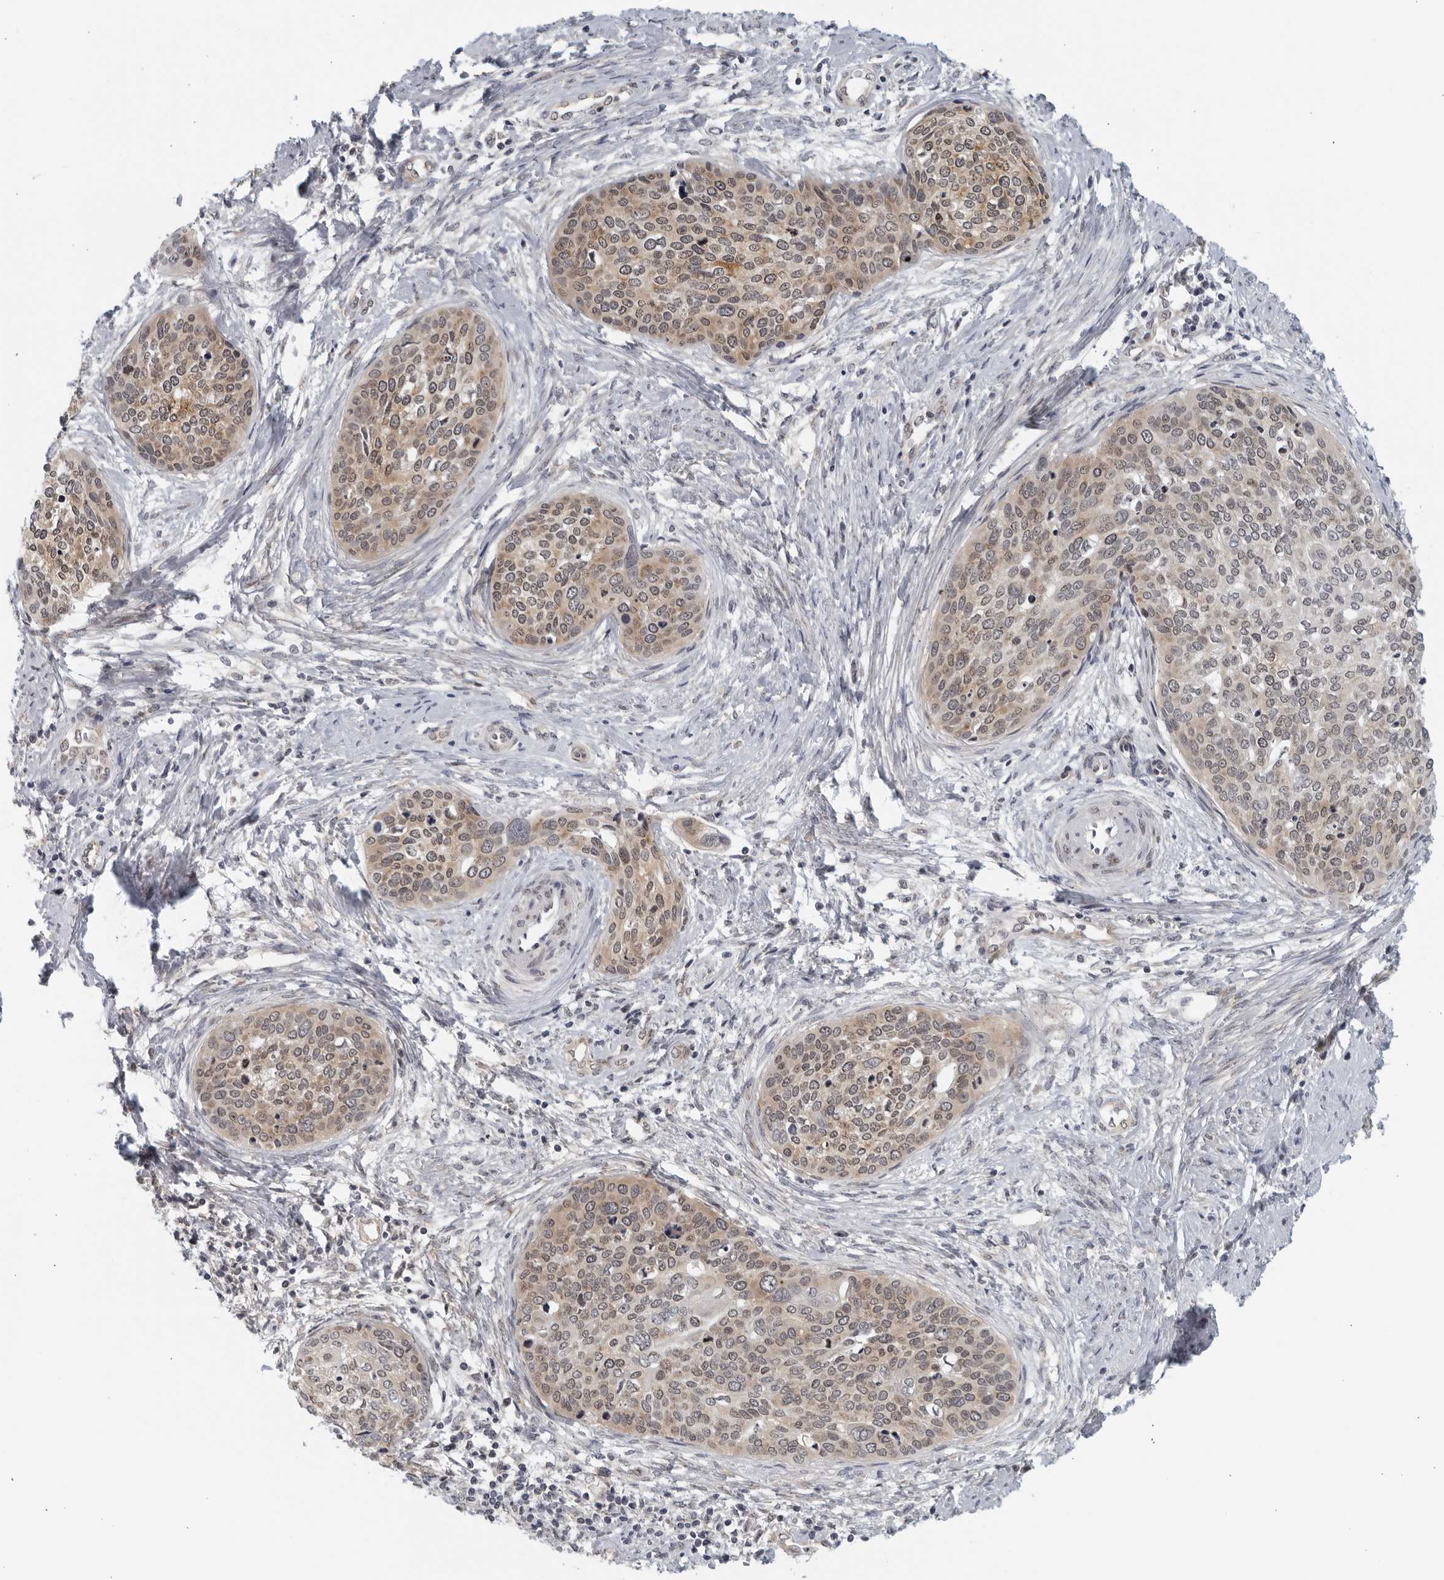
{"staining": {"intensity": "moderate", "quantity": ">75%", "location": "cytoplasmic/membranous,nuclear"}, "tissue": "cervical cancer", "cell_type": "Tumor cells", "image_type": "cancer", "snomed": [{"axis": "morphology", "description": "Squamous cell carcinoma, NOS"}, {"axis": "topography", "description": "Cervix"}], "caption": "Immunohistochemical staining of human cervical cancer reveals medium levels of moderate cytoplasmic/membranous and nuclear protein positivity in about >75% of tumor cells. (Brightfield microscopy of DAB IHC at high magnification).", "gene": "RC3H1", "patient": {"sex": "female", "age": 37}}